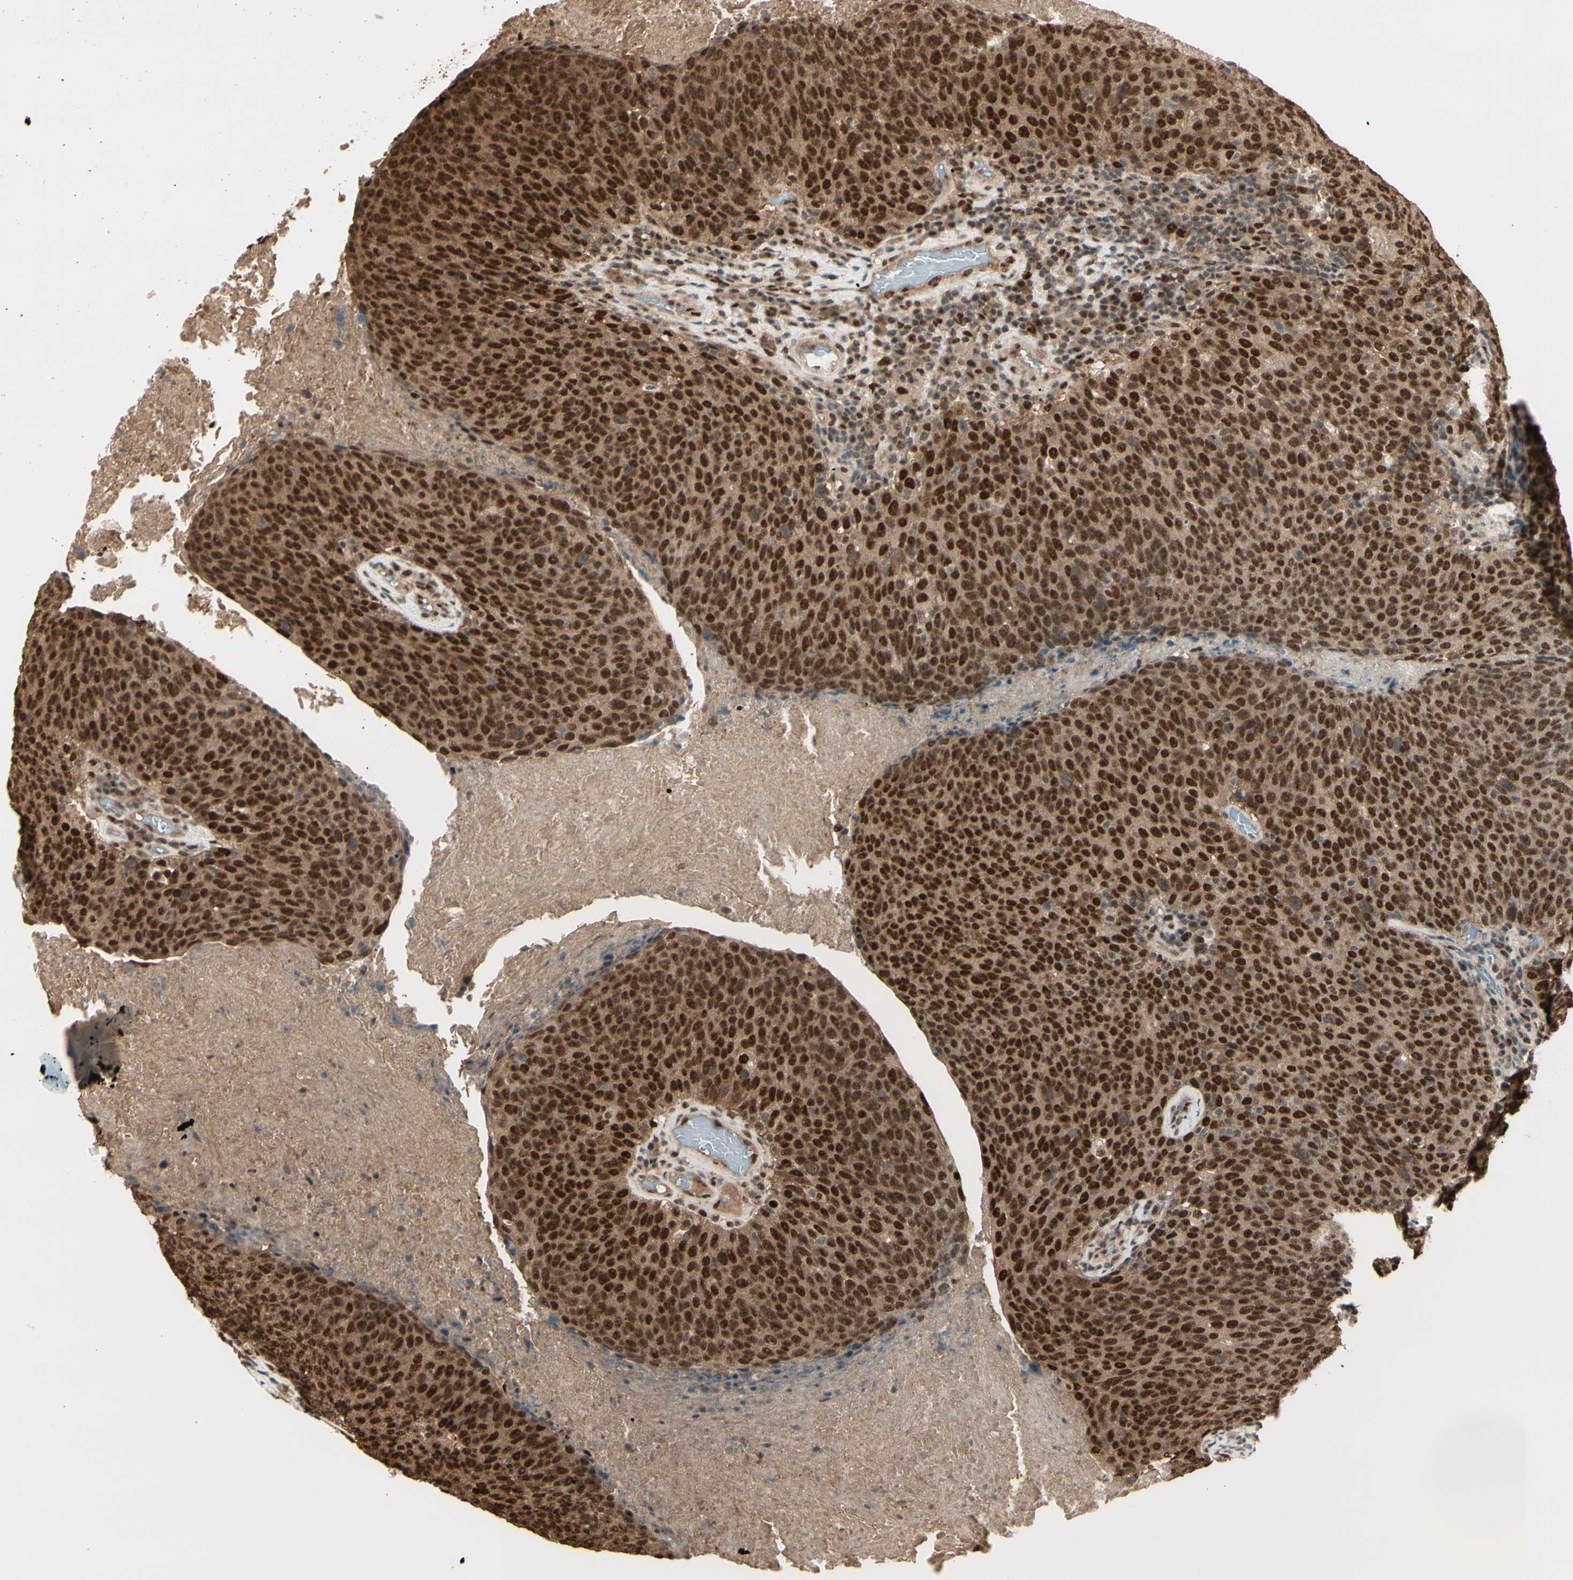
{"staining": {"intensity": "strong", "quantity": ">75%", "location": "cytoplasmic/membranous,nuclear"}, "tissue": "head and neck cancer", "cell_type": "Tumor cells", "image_type": "cancer", "snomed": [{"axis": "morphology", "description": "Squamous cell carcinoma, NOS"}, {"axis": "morphology", "description": "Squamous cell carcinoma, metastatic, NOS"}, {"axis": "topography", "description": "Lymph node"}, {"axis": "topography", "description": "Head-Neck"}], "caption": "An immunohistochemistry photomicrograph of neoplastic tissue is shown. Protein staining in brown highlights strong cytoplasmic/membranous and nuclear positivity in metastatic squamous cell carcinoma (head and neck) within tumor cells. (IHC, brightfield microscopy, high magnification).", "gene": "HSF1", "patient": {"sex": "male", "age": 62}}